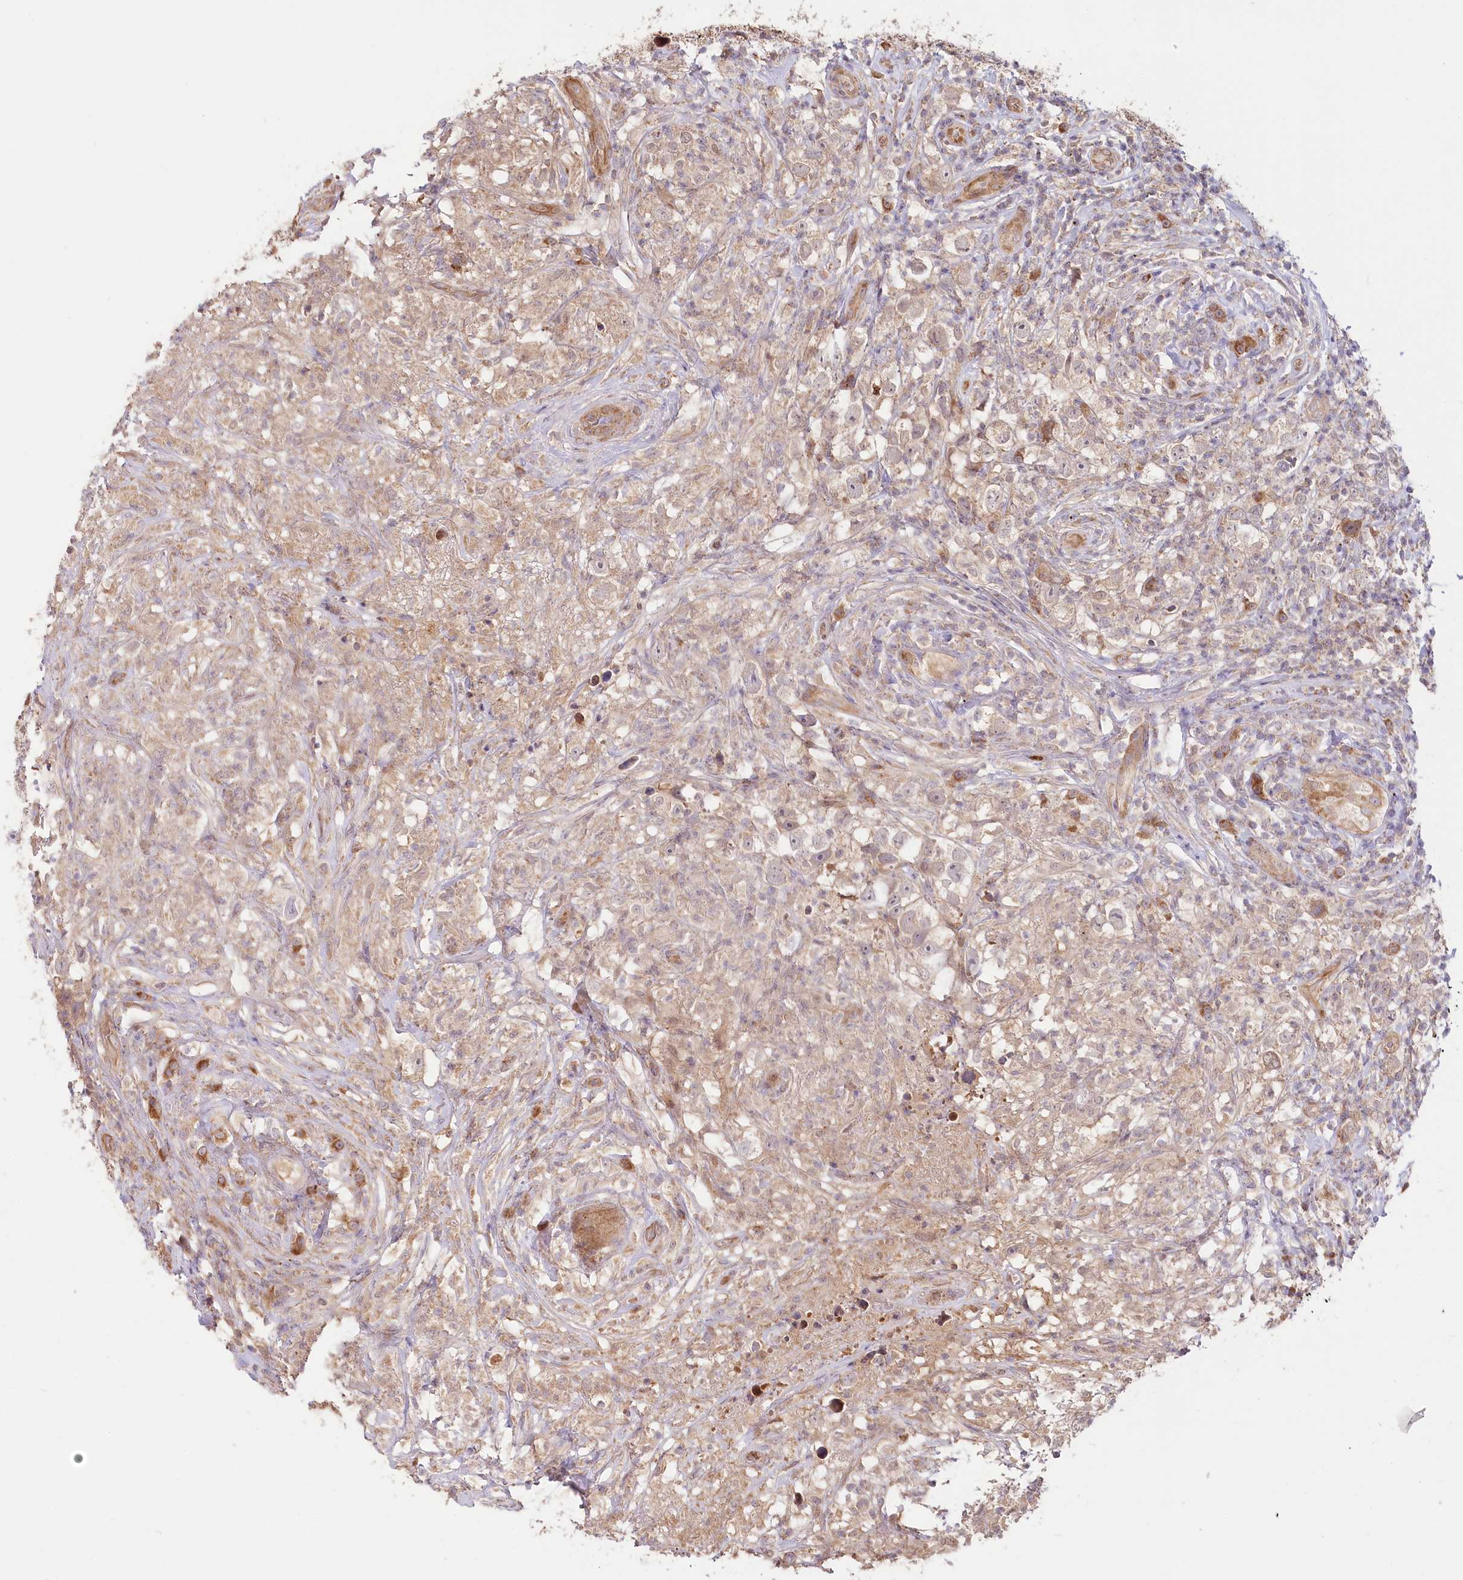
{"staining": {"intensity": "weak", "quantity": "25%-75%", "location": "cytoplasmic/membranous"}, "tissue": "testis cancer", "cell_type": "Tumor cells", "image_type": "cancer", "snomed": [{"axis": "morphology", "description": "Seminoma, NOS"}, {"axis": "topography", "description": "Testis"}], "caption": "Protein staining by immunohistochemistry shows weak cytoplasmic/membranous positivity in approximately 25%-75% of tumor cells in seminoma (testis).", "gene": "CEP70", "patient": {"sex": "male", "age": 49}}